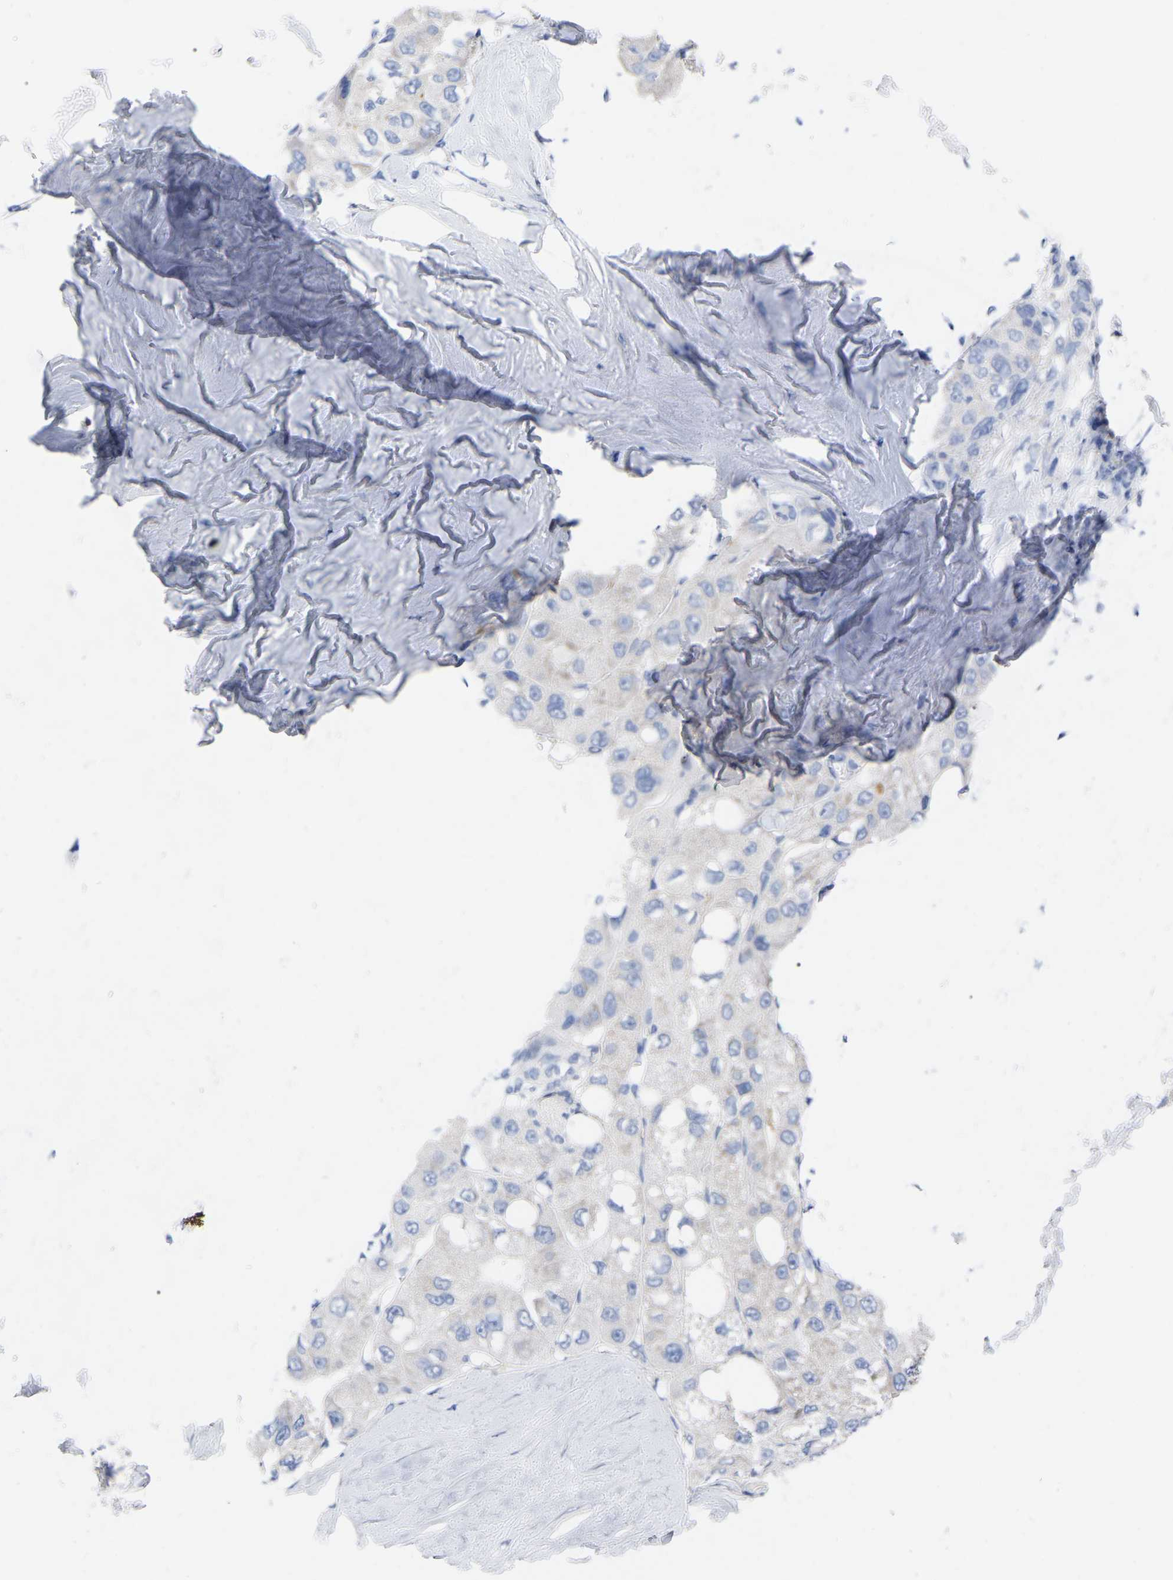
{"staining": {"intensity": "negative", "quantity": "none", "location": "none"}, "tissue": "liver cancer", "cell_type": "Tumor cells", "image_type": "cancer", "snomed": [{"axis": "morphology", "description": "Carcinoma, Hepatocellular, NOS"}, {"axis": "topography", "description": "Liver"}], "caption": "DAB (3,3'-diaminobenzidine) immunohistochemical staining of human liver cancer displays no significant positivity in tumor cells.", "gene": "HAPLN1", "patient": {"sex": "male", "age": 80}}